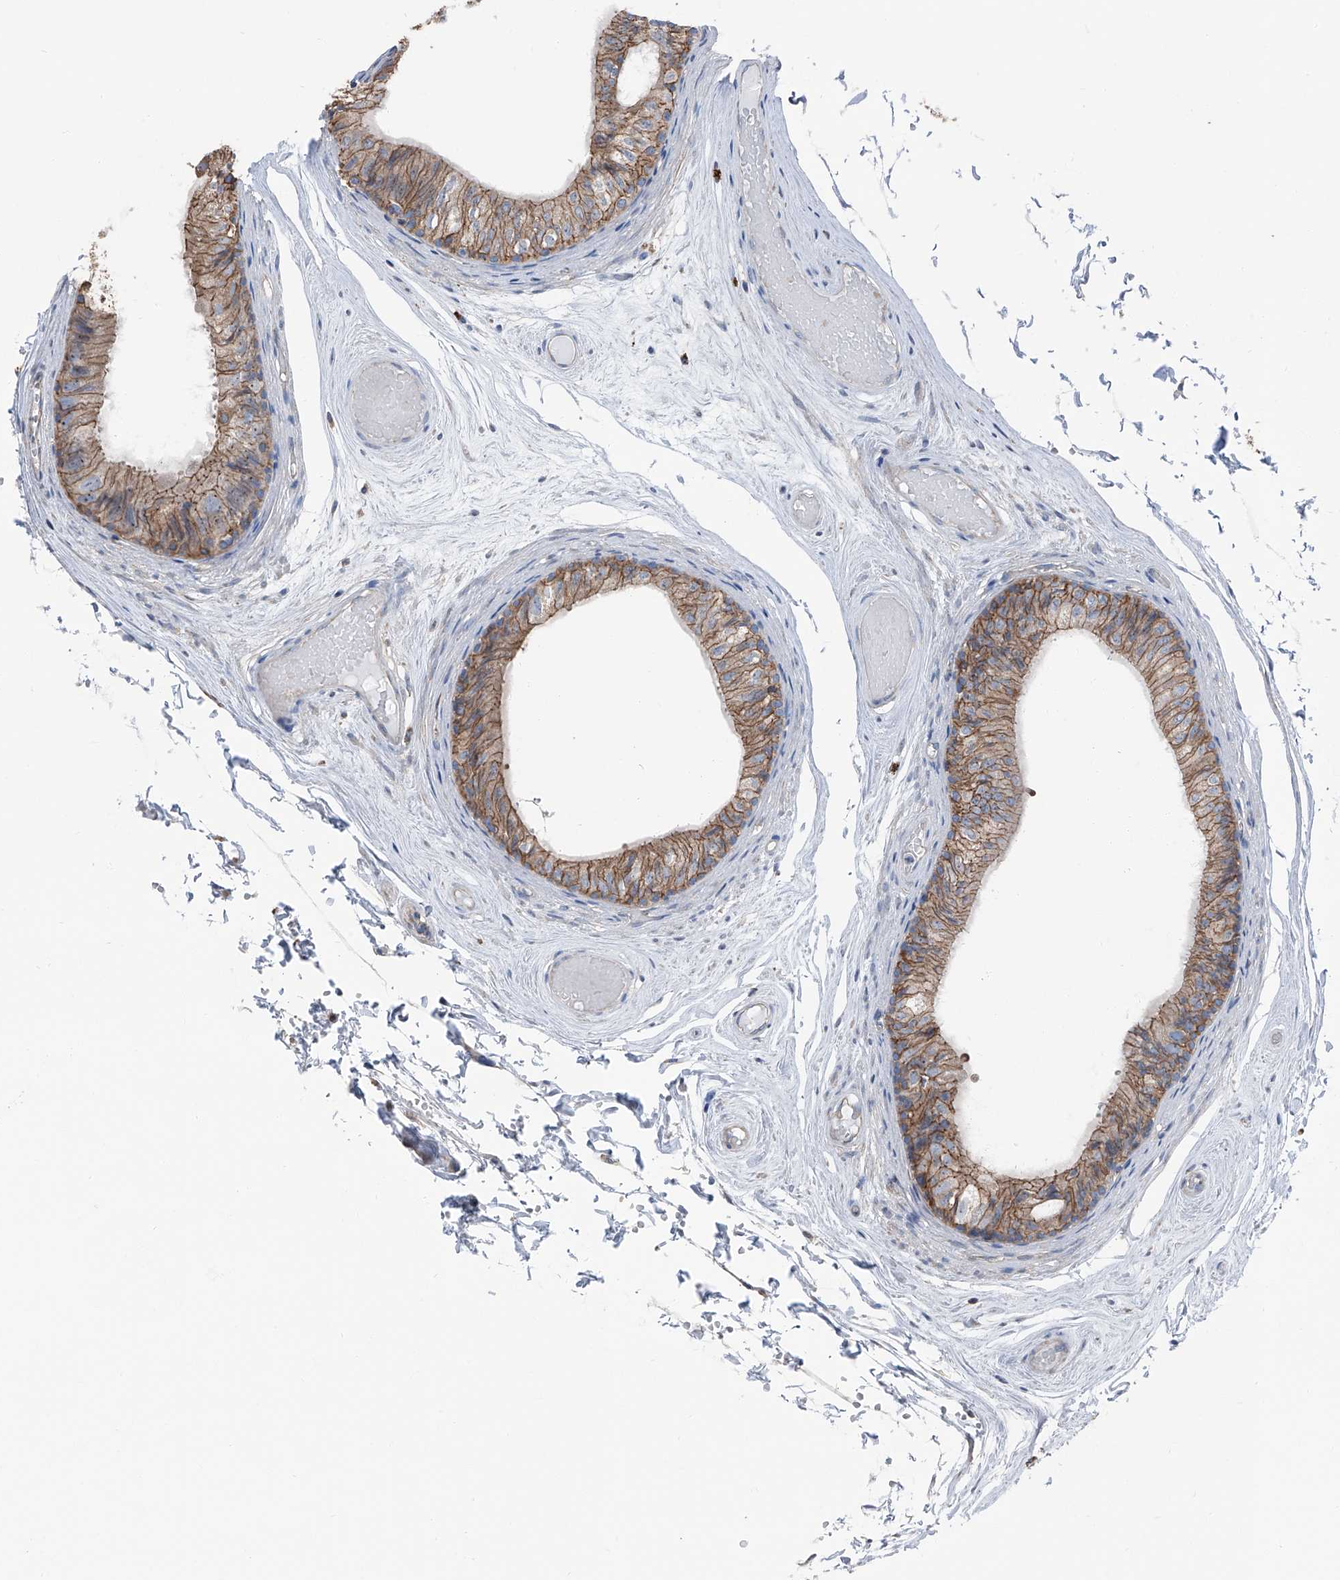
{"staining": {"intensity": "moderate", "quantity": ">75%", "location": "cytoplasmic/membranous"}, "tissue": "epididymis", "cell_type": "Glandular cells", "image_type": "normal", "snomed": [{"axis": "morphology", "description": "Normal tissue, NOS"}, {"axis": "topography", "description": "Epididymis"}], "caption": "A brown stain highlights moderate cytoplasmic/membranous expression of a protein in glandular cells of benign epididymis.", "gene": "GPR142", "patient": {"sex": "male", "age": 79}}